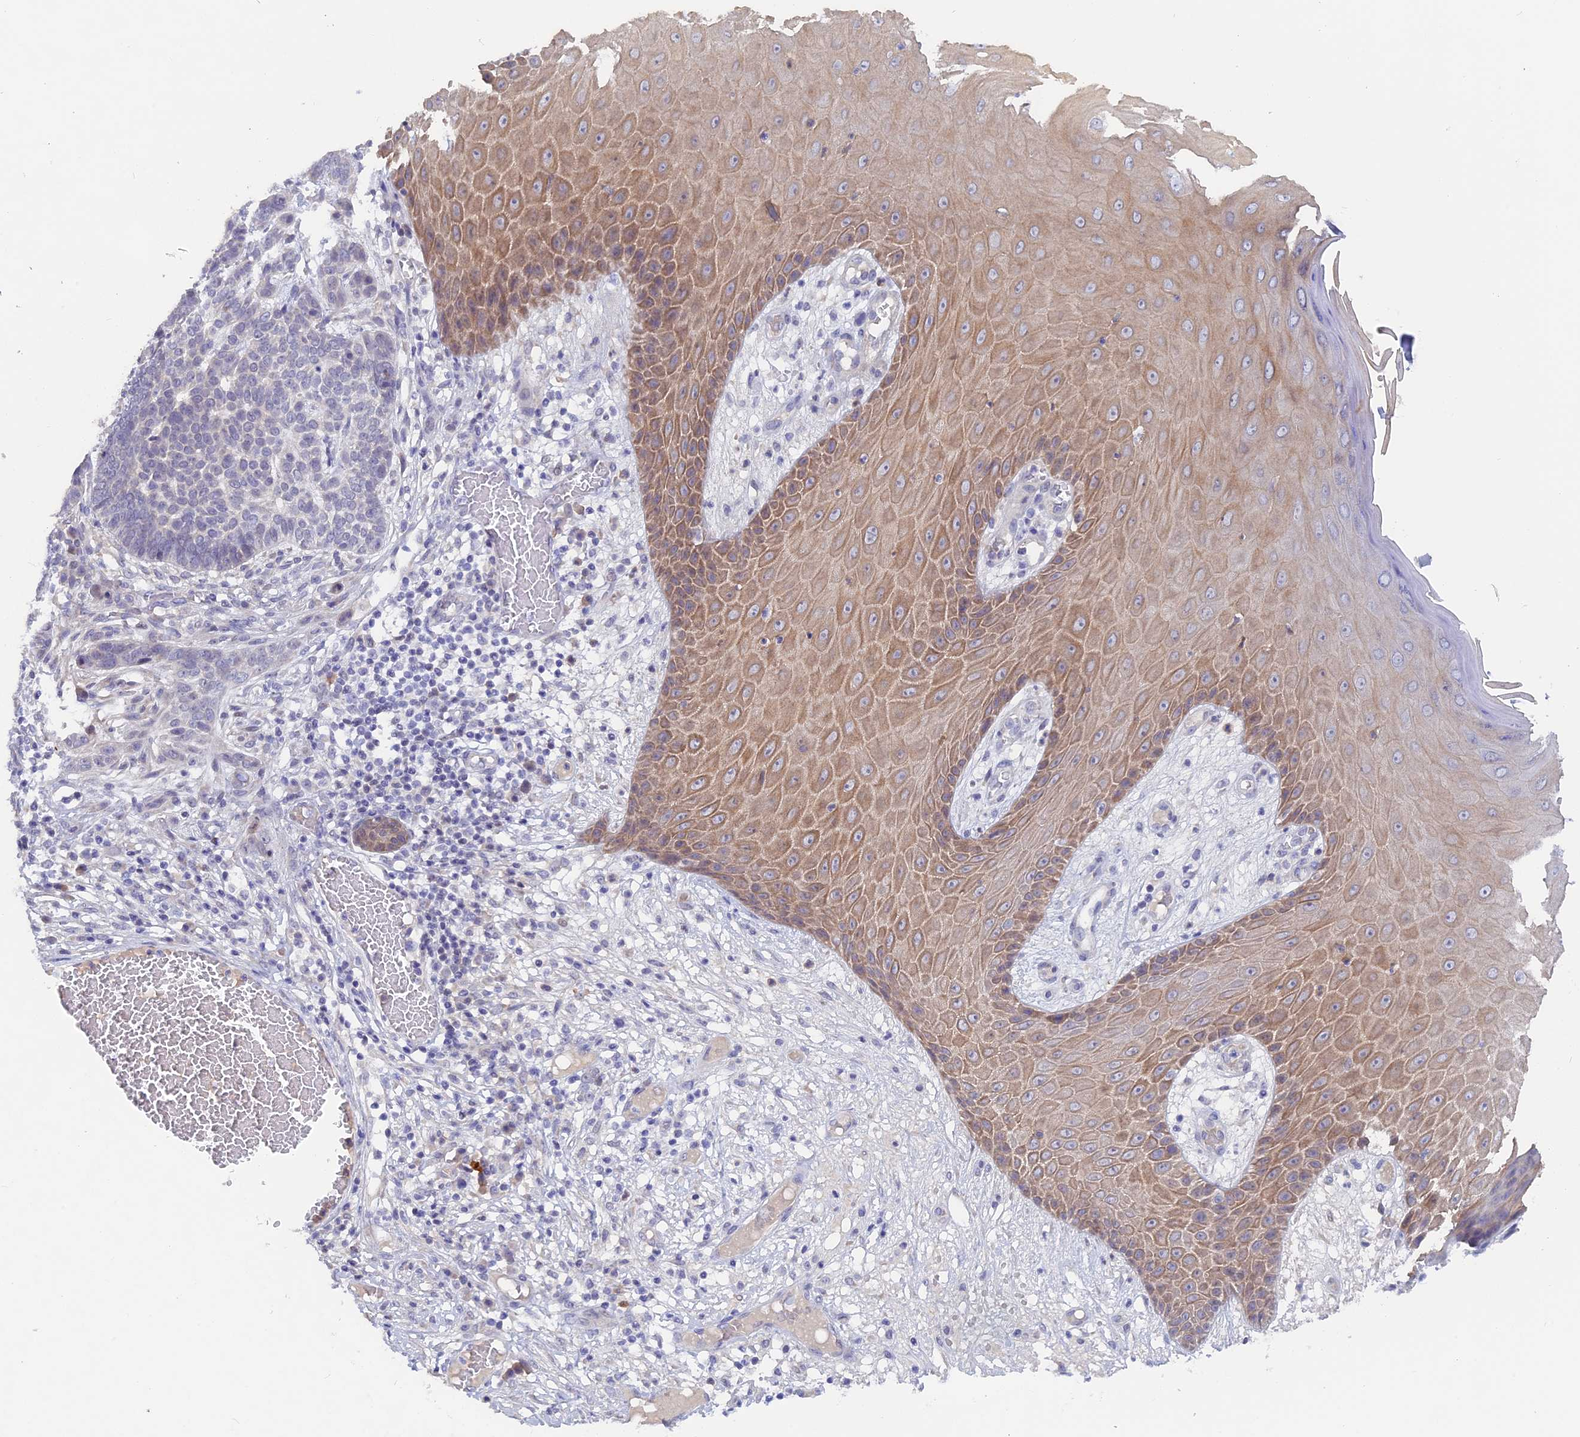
{"staining": {"intensity": "negative", "quantity": "none", "location": "none"}, "tissue": "skin cancer", "cell_type": "Tumor cells", "image_type": "cancer", "snomed": [{"axis": "morphology", "description": "Normal tissue, NOS"}, {"axis": "morphology", "description": "Basal cell carcinoma"}, {"axis": "topography", "description": "Skin"}], "caption": "Tumor cells are negative for brown protein staining in skin basal cell carcinoma.", "gene": "DACT3", "patient": {"sex": "male", "age": 64}}